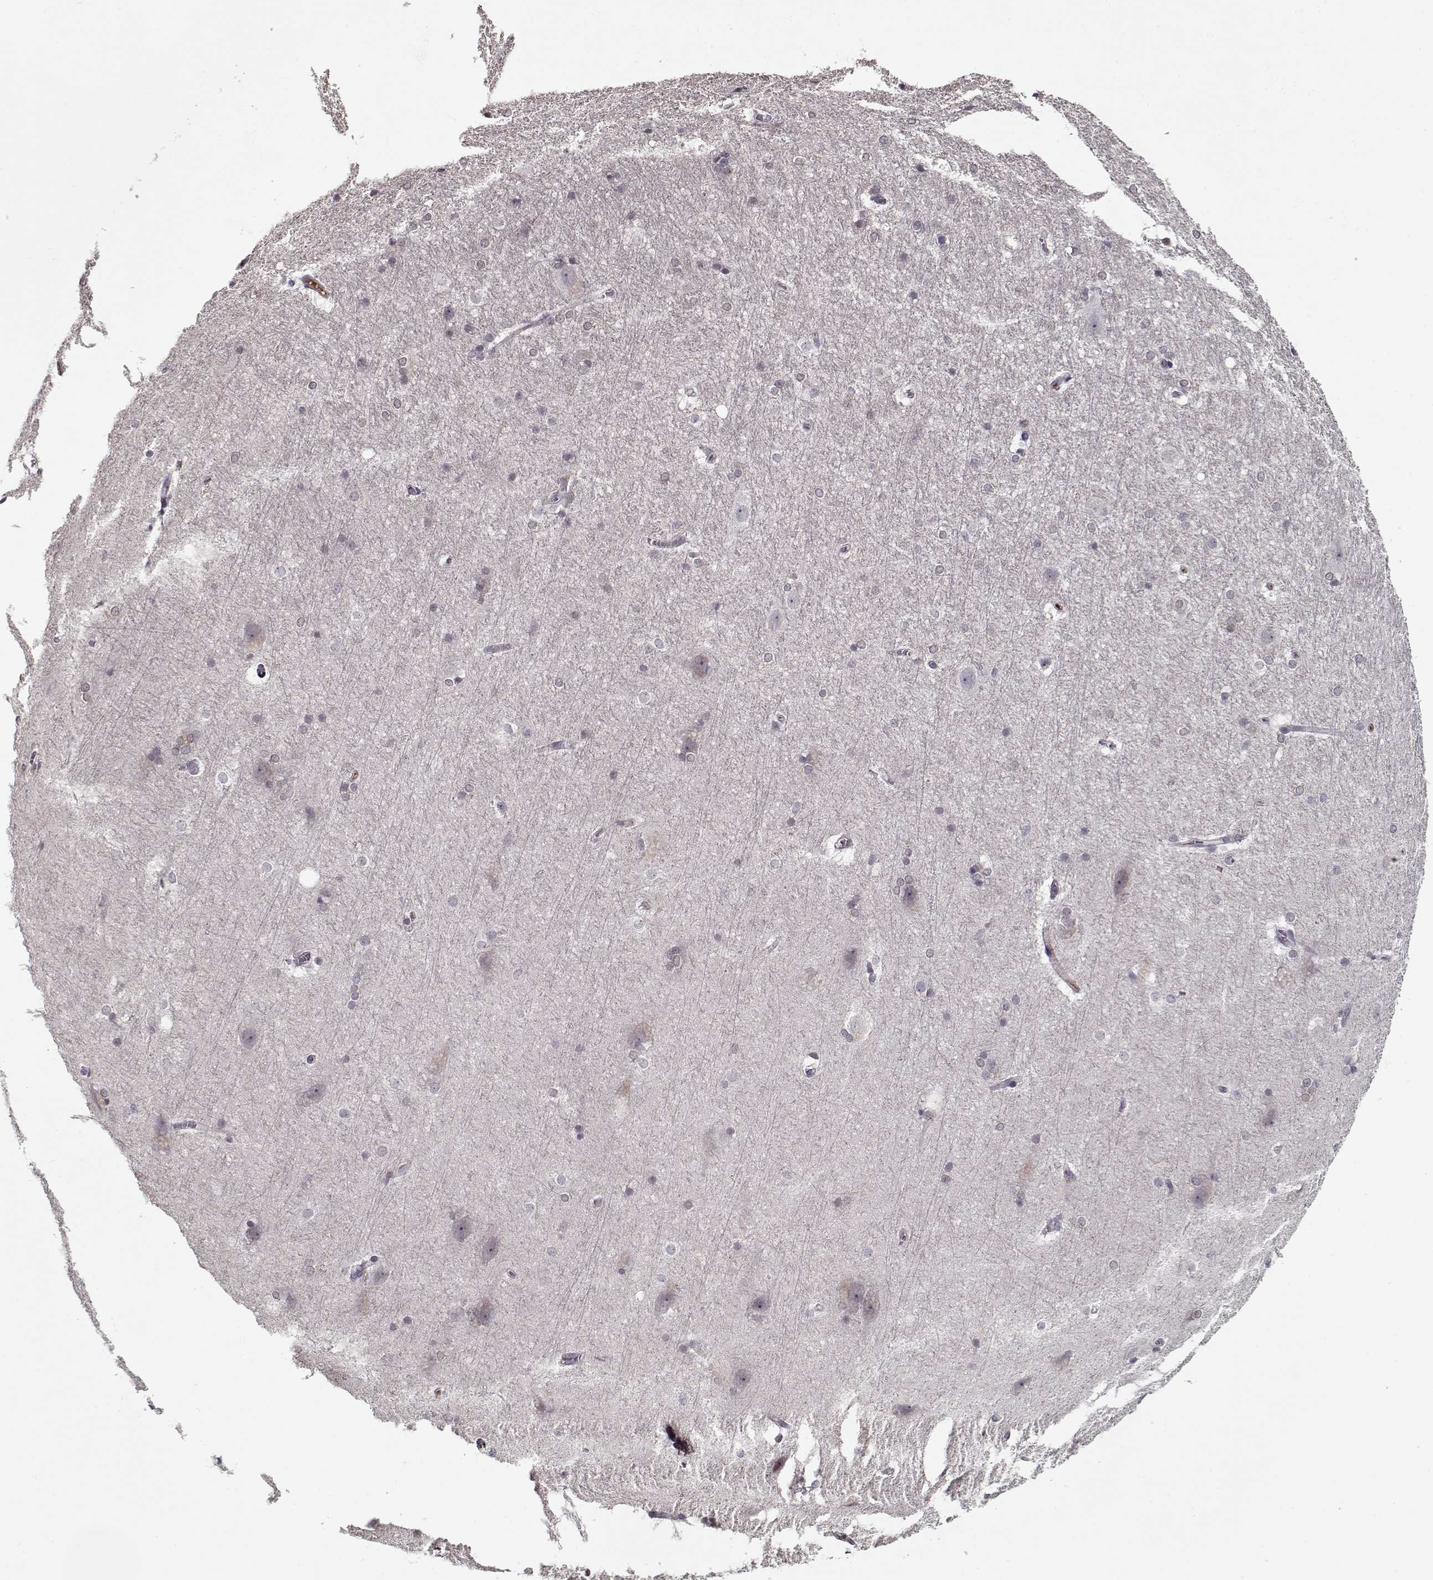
{"staining": {"intensity": "negative", "quantity": "none", "location": "none"}, "tissue": "hippocampus", "cell_type": "Glial cells", "image_type": "normal", "snomed": [{"axis": "morphology", "description": "Normal tissue, NOS"}, {"axis": "topography", "description": "Cerebral cortex"}, {"axis": "topography", "description": "Hippocampus"}], "caption": "There is no significant expression in glial cells of hippocampus.", "gene": "AFM", "patient": {"sex": "female", "age": 19}}